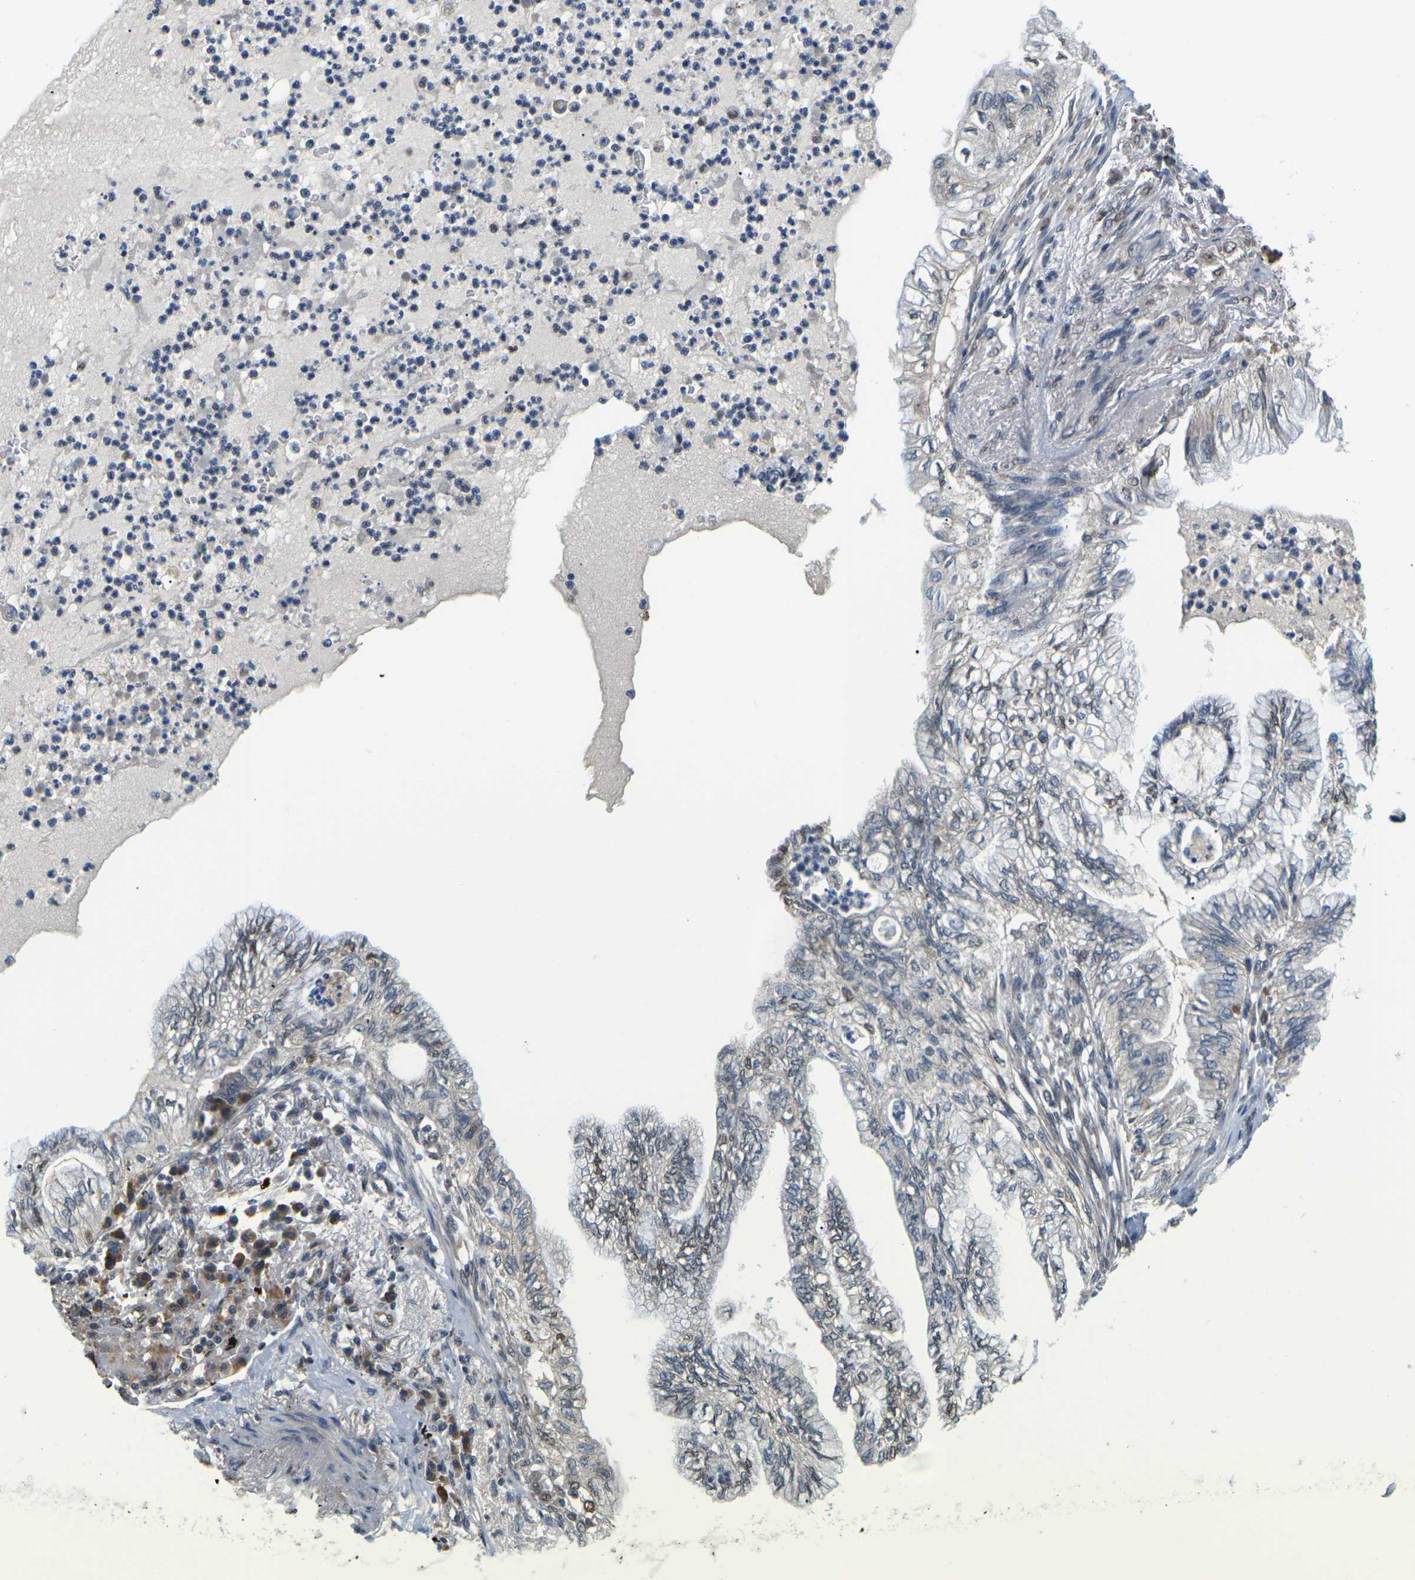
{"staining": {"intensity": "weak", "quantity": "<25%", "location": "cytoplasmic/membranous"}, "tissue": "lung cancer", "cell_type": "Tumor cells", "image_type": "cancer", "snomed": [{"axis": "morphology", "description": "Normal tissue, NOS"}, {"axis": "morphology", "description": "Adenocarcinoma, NOS"}, {"axis": "topography", "description": "Bronchus"}, {"axis": "topography", "description": "Lung"}], "caption": "Image shows no protein positivity in tumor cells of lung cancer (adenocarcinoma) tissue. (Immunohistochemistry, brightfield microscopy, high magnification).", "gene": "ERBB4", "patient": {"sex": "female", "age": 70}}